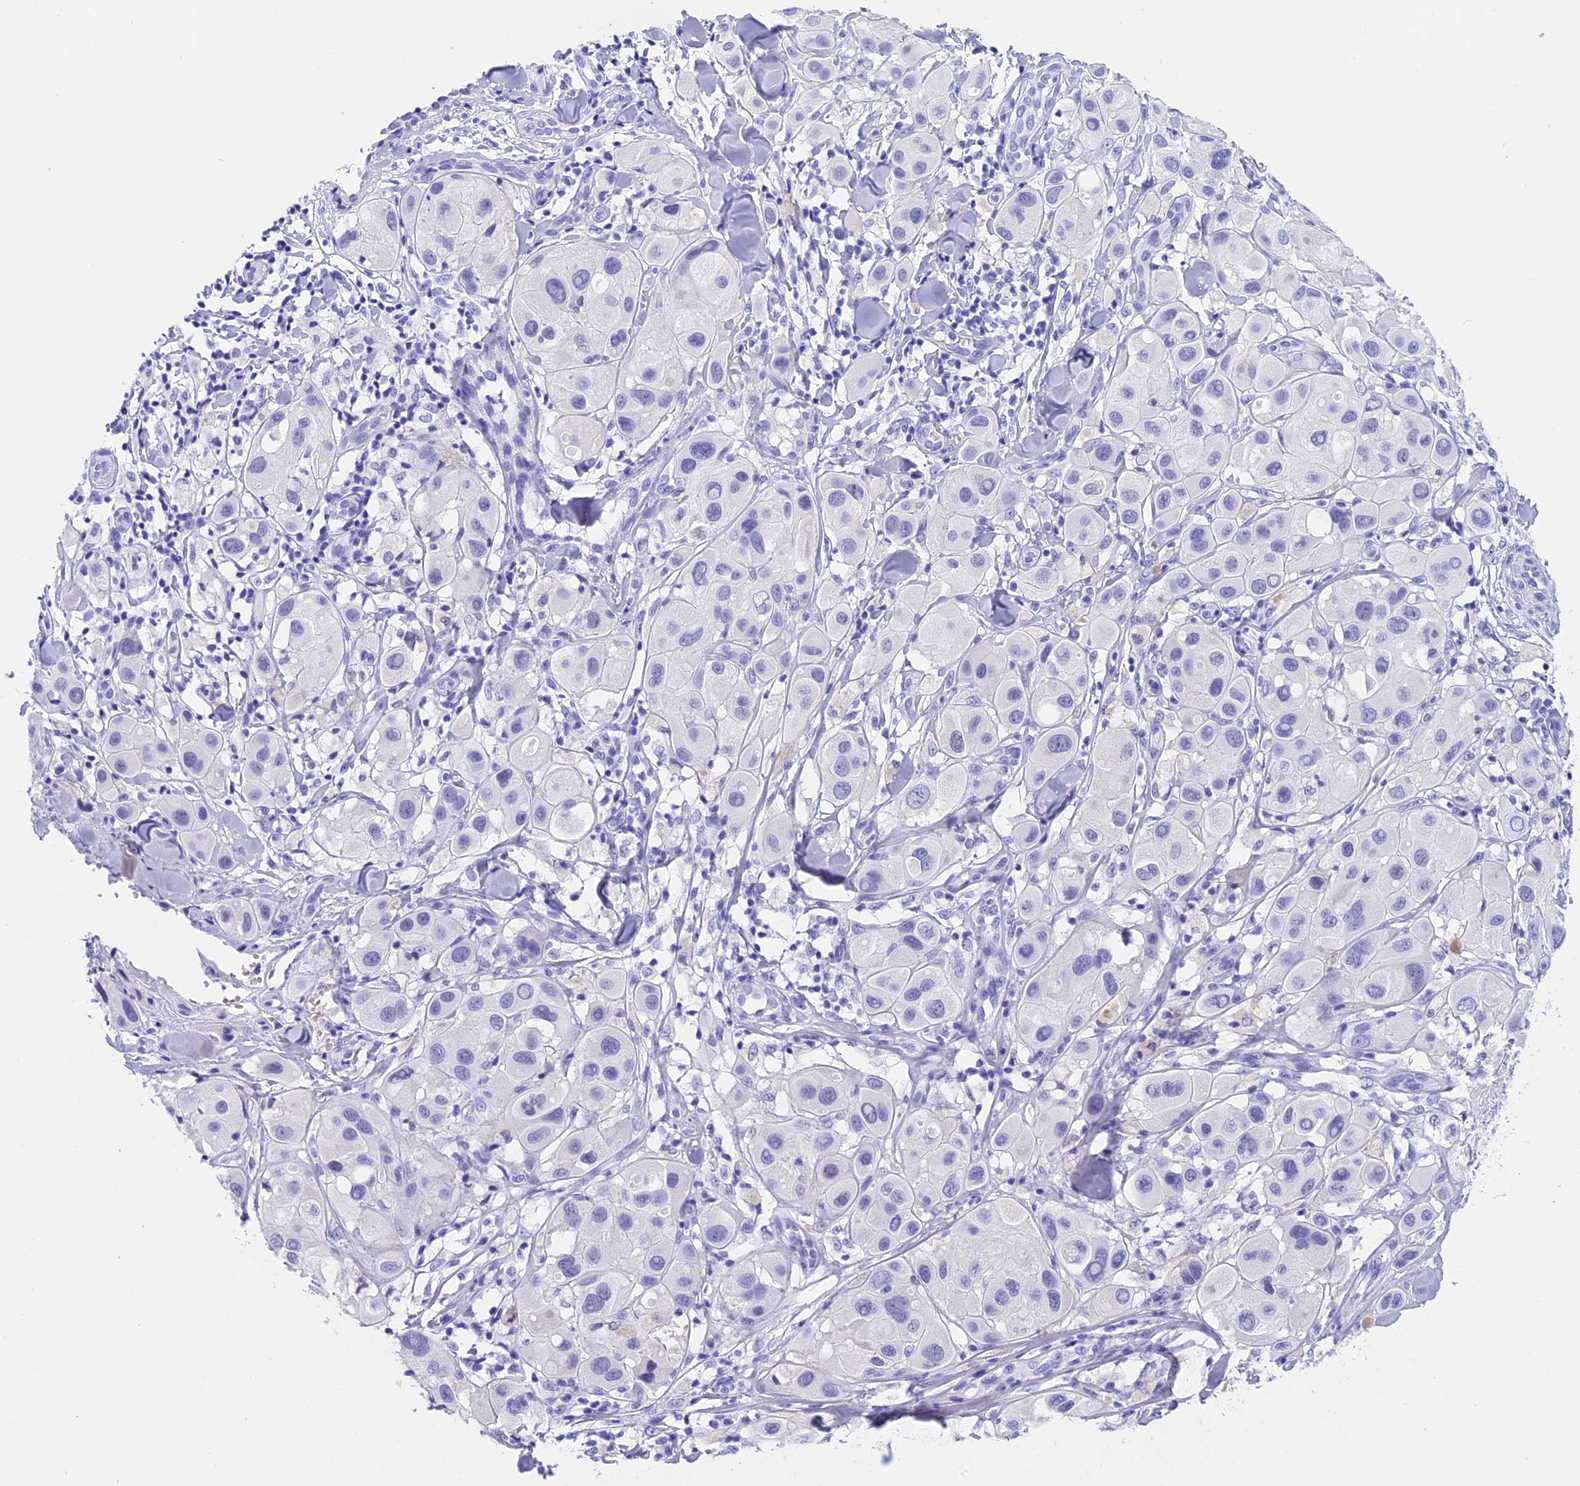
{"staining": {"intensity": "negative", "quantity": "none", "location": "none"}, "tissue": "melanoma", "cell_type": "Tumor cells", "image_type": "cancer", "snomed": [{"axis": "morphology", "description": "Malignant melanoma, Metastatic site"}, {"axis": "topography", "description": "Skin"}], "caption": "Immunohistochemistry (IHC) micrograph of neoplastic tissue: human melanoma stained with DAB reveals no significant protein positivity in tumor cells. (DAB (3,3'-diaminobenzidine) IHC, high magnification).", "gene": "CLC", "patient": {"sex": "male", "age": 41}}